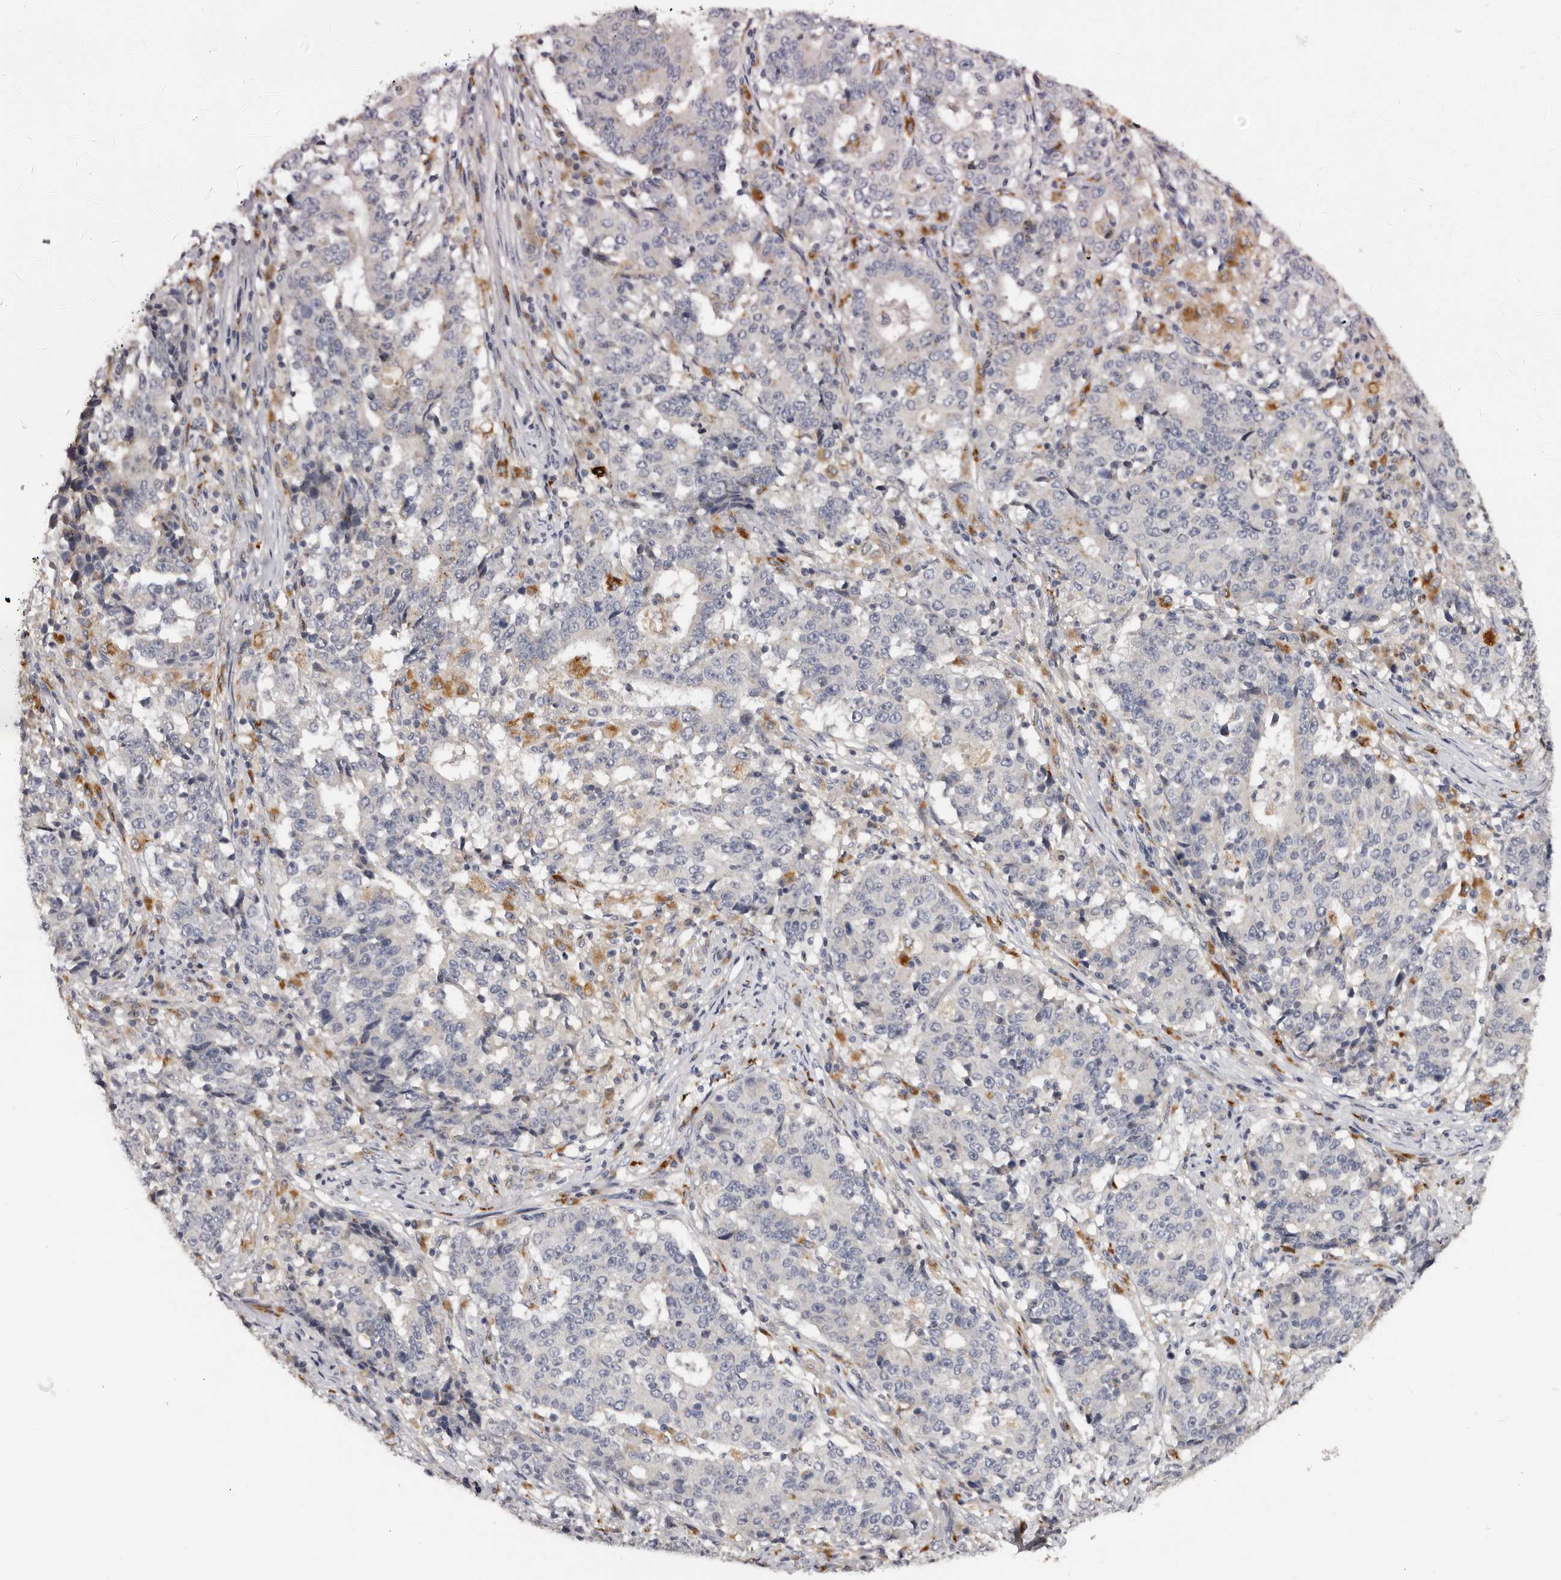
{"staining": {"intensity": "negative", "quantity": "none", "location": "none"}, "tissue": "stomach cancer", "cell_type": "Tumor cells", "image_type": "cancer", "snomed": [{"axis": "morphology", "description": "Adenocarcinoma, NOS"}, {"axis": "topography", "description": "Stomach"}], "caption": "There is no significant expression in tumor cells of stomach adenocarcinoma.", "gene": "DAP", "patient": {"sex": "male", "age": 59}}